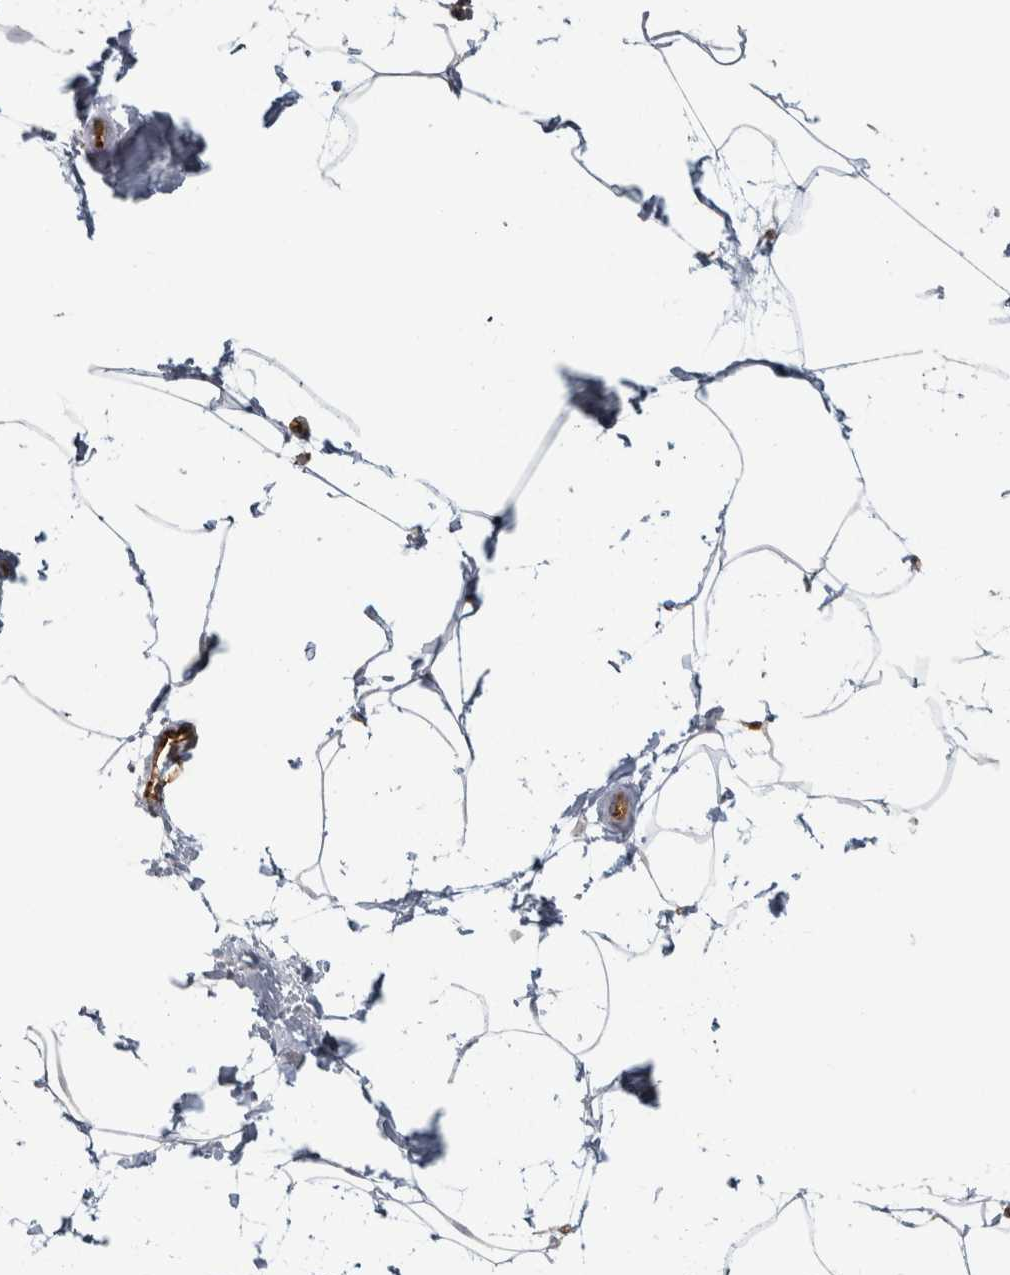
{"staining": {"intensity": "negative", "quantity": "none", "location": "none"}, "tissue": "breast", "cell_type": "Adipocytes", "image_type": "normal", "snomed": [{"axis": "morphology", "description": "Normal tissue, NOS"}, {"axis": "topography", "description": "Breast"}], "caption": "Unremarkable breast was stained to show a protein in brown. There is no significant staining in adipocytes.", "gene": "HLA", "patient": {"sex": "female", "age": 62}}